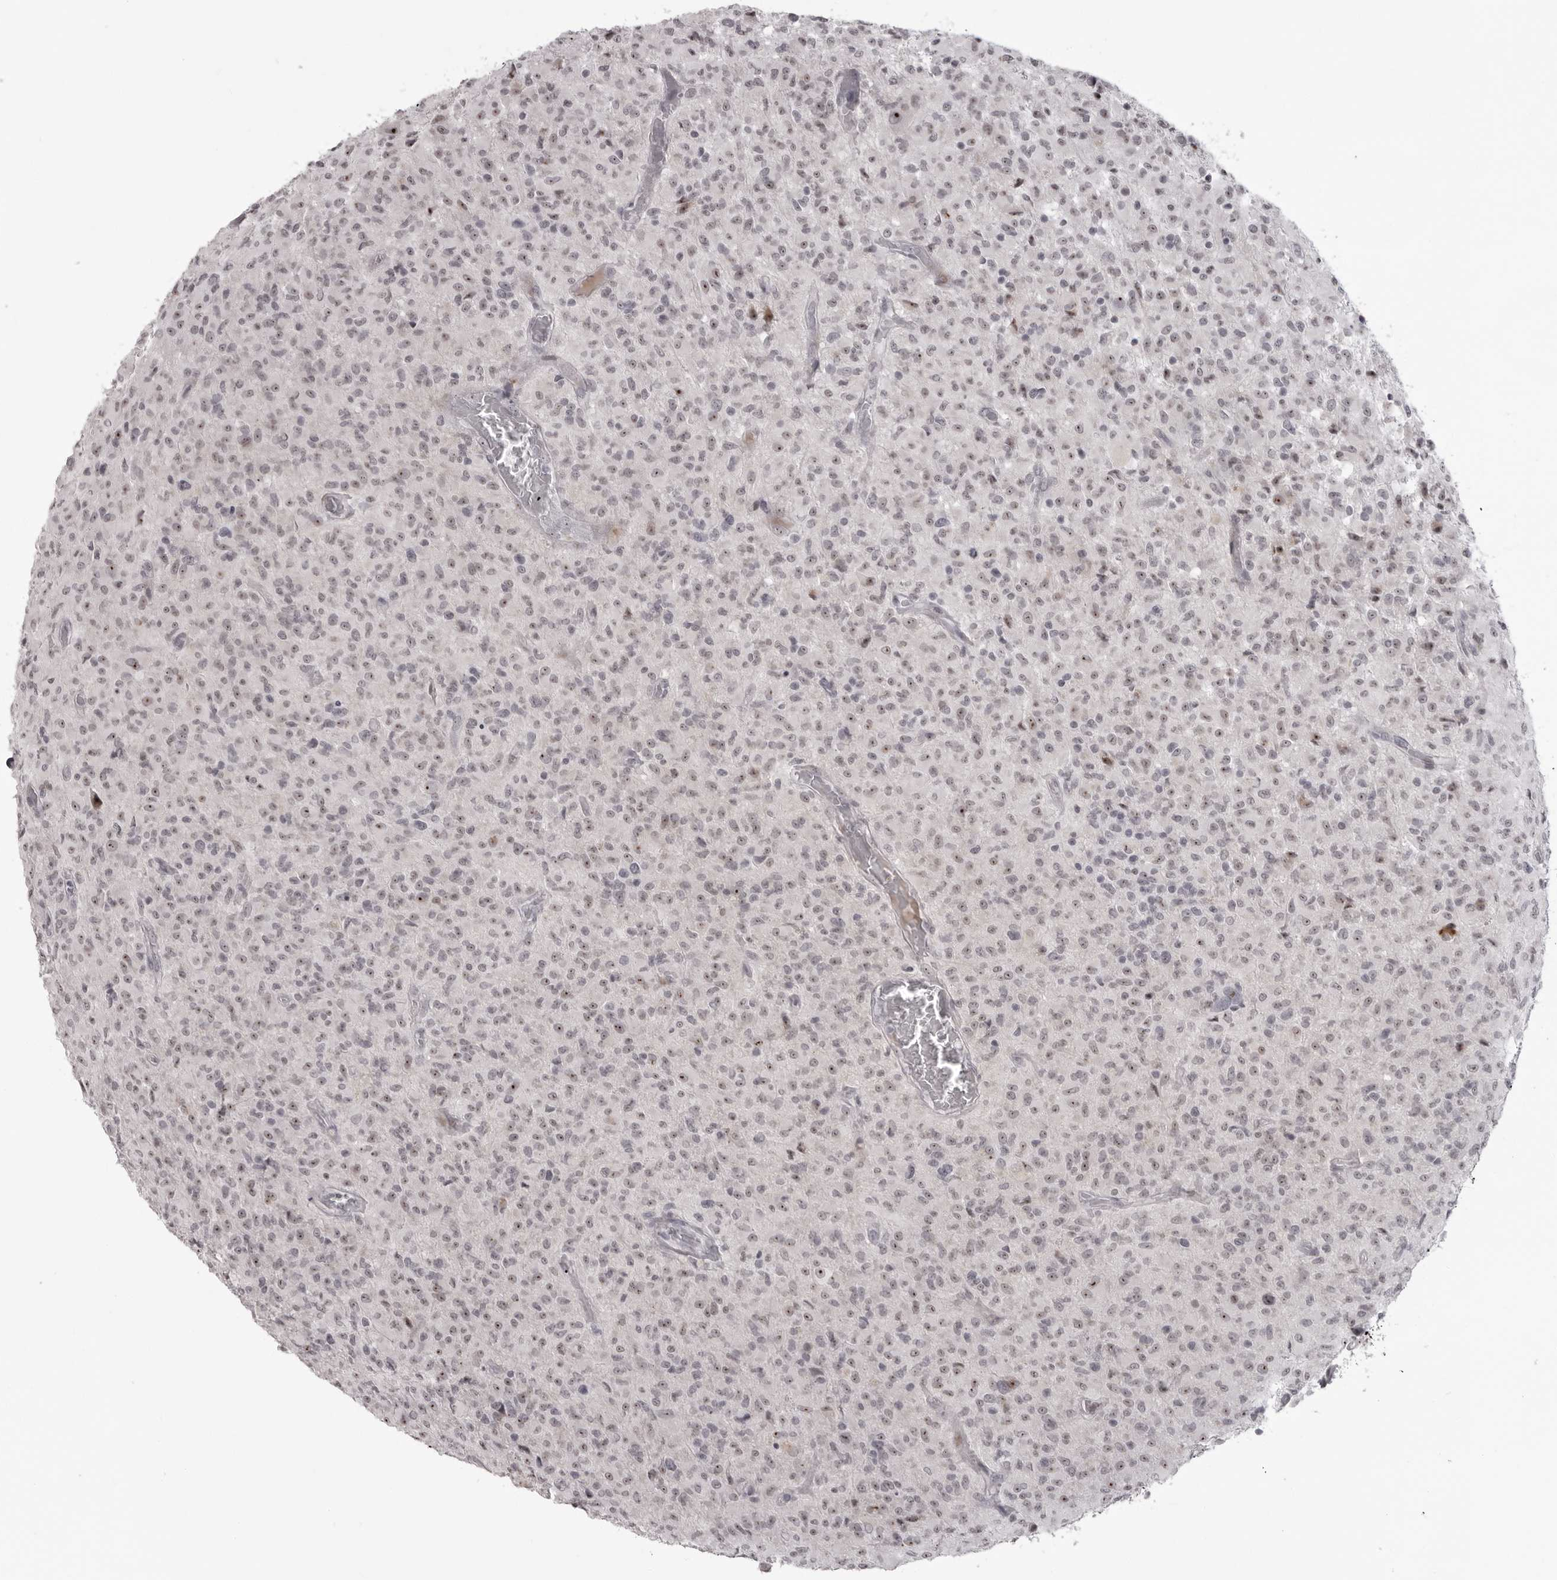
{"staining": {"intensity": "moderate", "quantity": "<25%", "location": "nuclear"}, "tissue": "glioma", "cell_type": "Tumor cells", "image_type": "cancer", "snomed": [{"axis": "morphology", "description": "Glioma, malignant, High grade"}, {"axis": "topography", "description": "Brain"}], "caption": "Approximately <25% of tumor cells in human malignant glioma (high-grade) demonstrate moderate nuclear protein positivity as visualized by brown immunohistochemical staining.", "gene": "HELZ", "patient": {"sex": "female", "age": 57}}